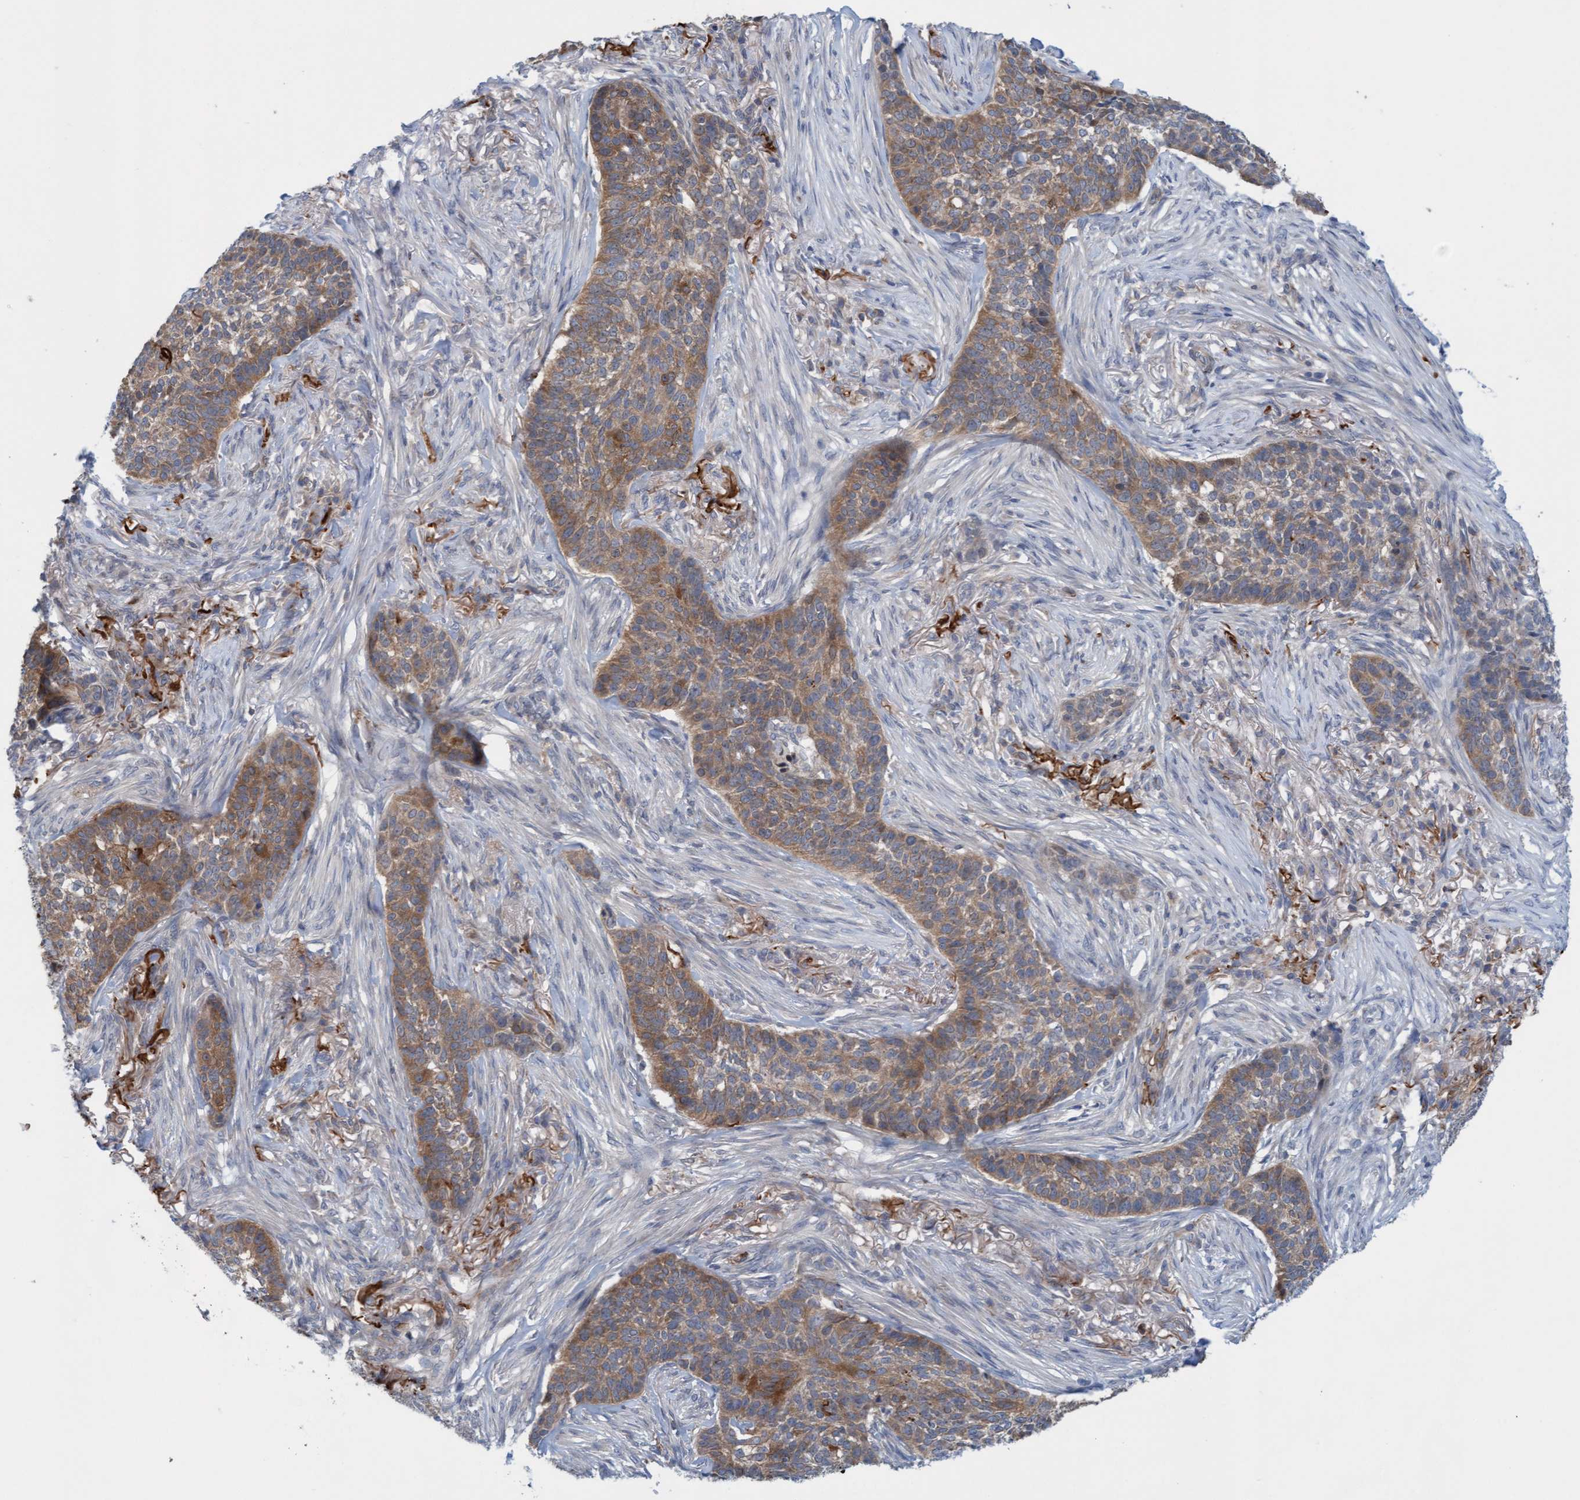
{"staining": {"intensity": "moderate", "quantity": ">75%", "location": "cytoplasmic/membranous"}, "tissue": "skin cancer", "cell_type": "Tumor cells", "image_type": "cancer", "snomed": [{"axis": "morphology", "description": "Basal cell carcinoma"}, {"axis": "topography", "description": "Skin"}], "caption": "Basal cell carcinoma (skin) was stained to show a protein in brown. There is medium levels of moderate cytoplasmic/membranous positivity in approximately >75% of tumor cells.", "gene": "KLHL25", "patient": {"sex": "male", "age": 85}}